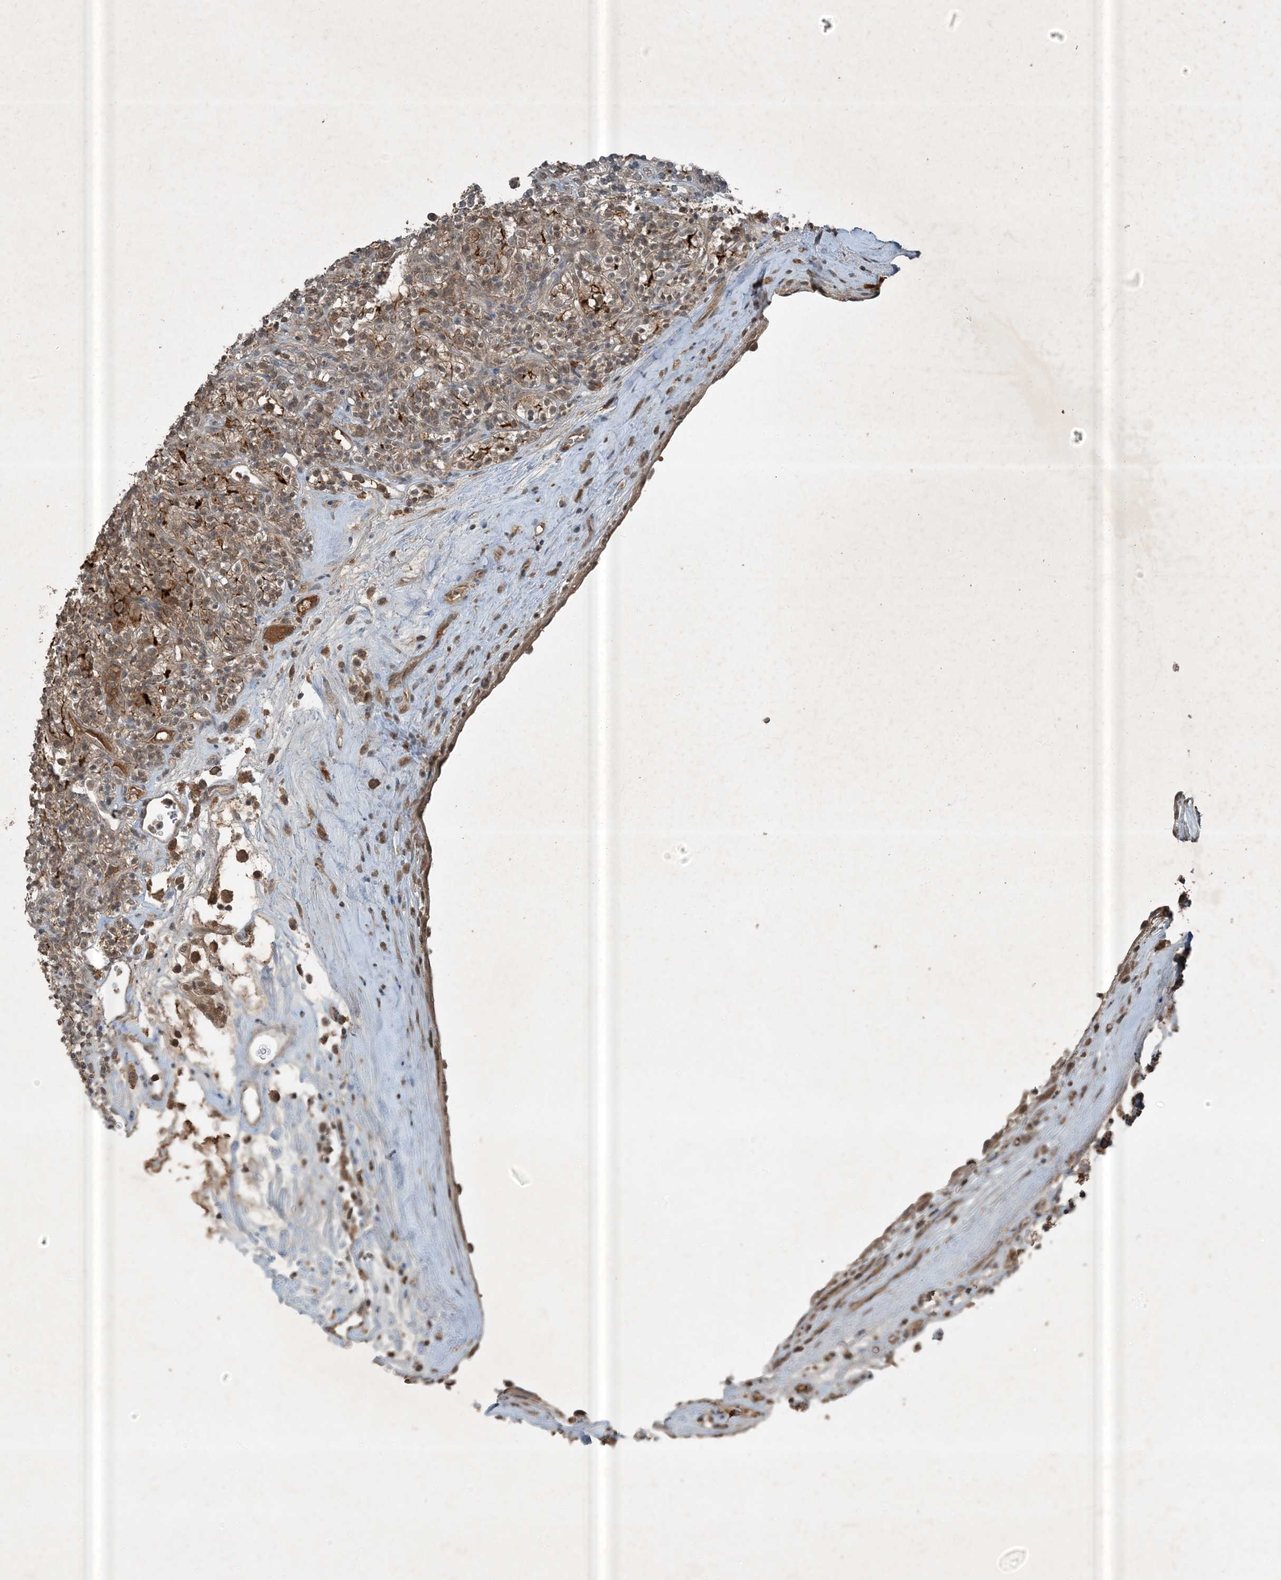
{"staining": {"intensity": "moderate", "quantity": "25%-75%", "location": "cytoplasmic/membranous"}, "tissue": "renal cancer", "cell_type": "Tumor cells", "image_type": "cancer", "snomed": [{"axis": "morphology", "description": "Adenocarcinoma, NOS"}, {"axis": "topography", "description": "Kidney"}], "caption": "Moderate cytoplasmic/membranous staining is seen in about 25%-75% of tumor cells in adenocarcinoma (renal).", "gene": "MDN1", "patient": {"sex": "male", "age": 77}}